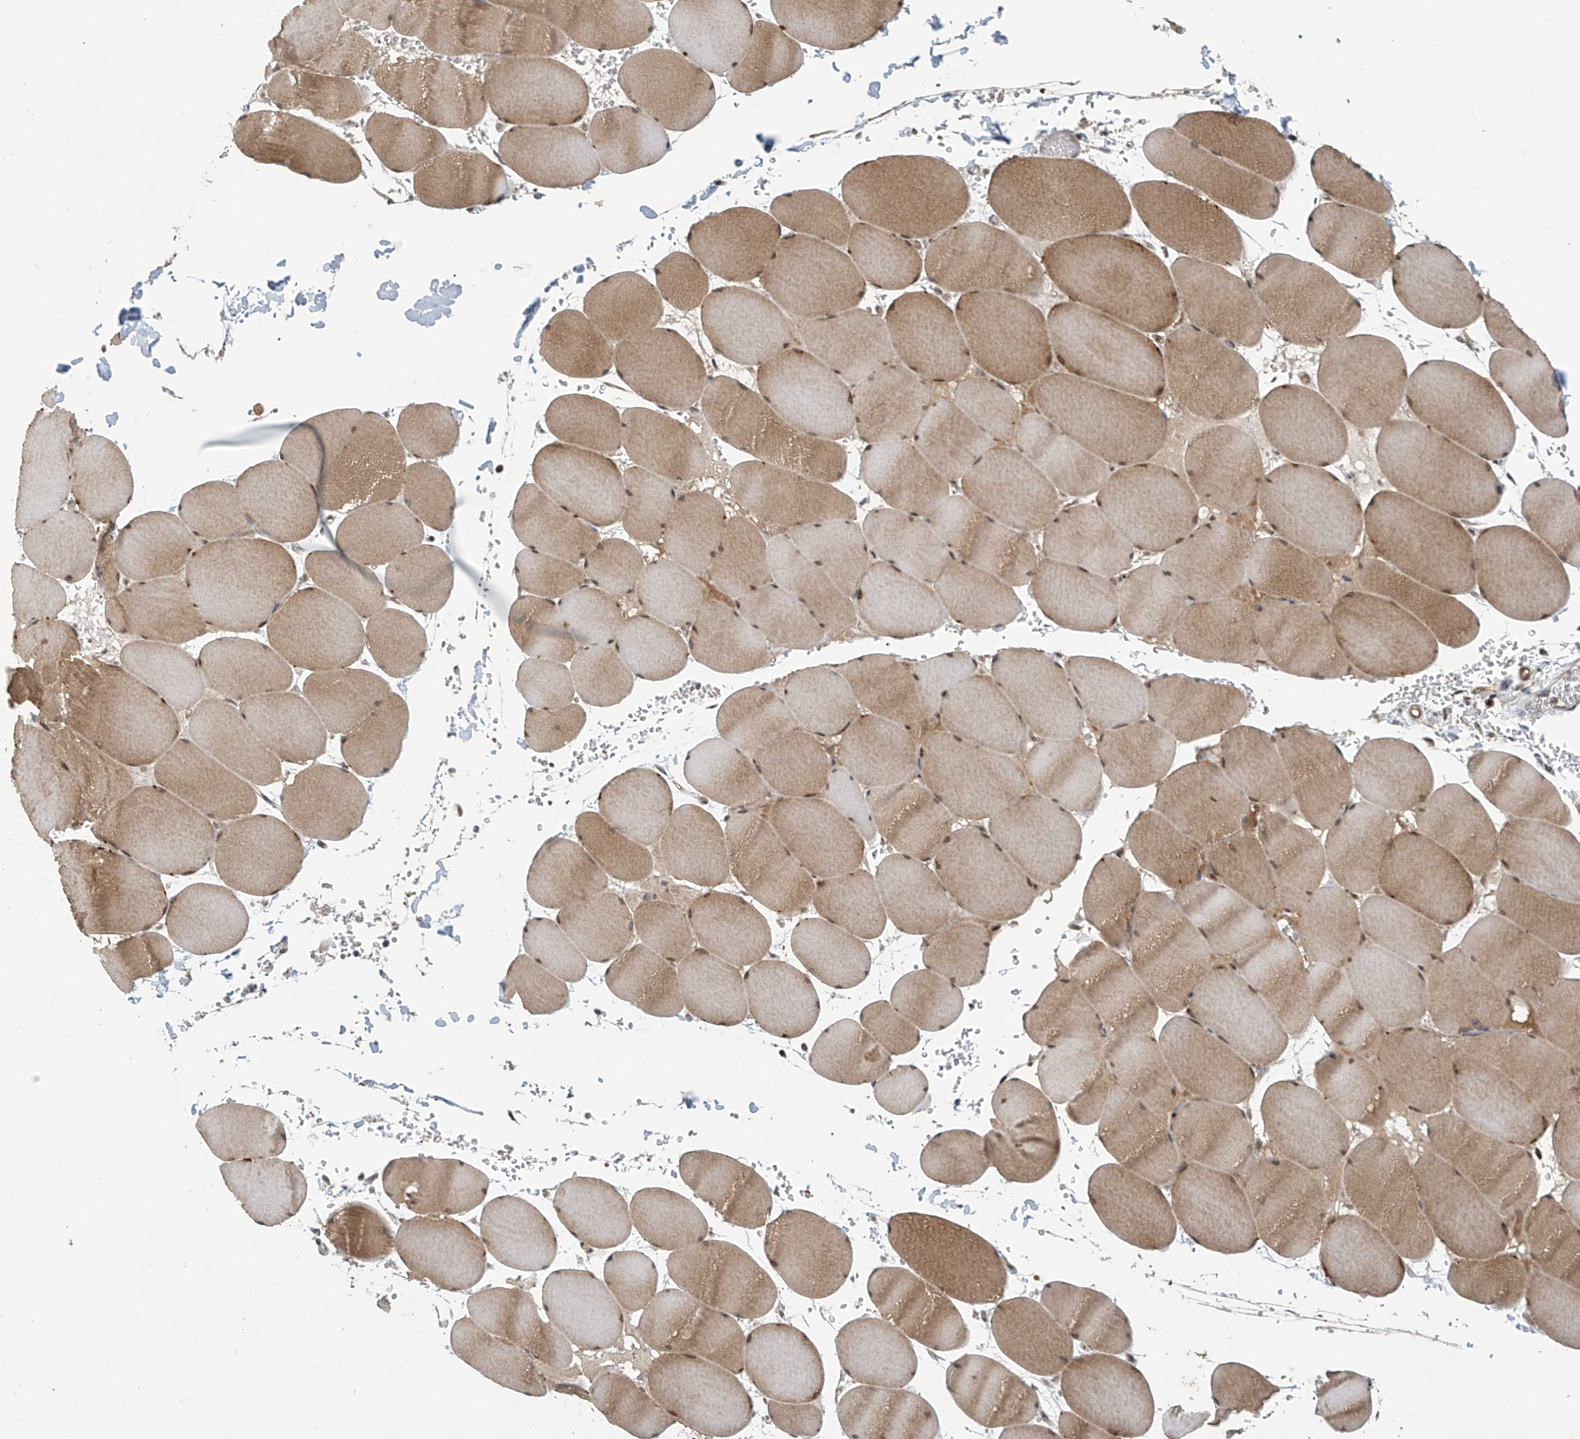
{"staining": {"intensity": "moderate", "quantity": ">75%", "location": "cytoplasmic/membranous,nuclear"}, "tissue": "skeletal muscle", "cell_type": "Myocytes", "image_type": "normal", "snomed": [{"axis": "morphology", "description": "Normal tissue, NOS"}, {"axis": "topography", "description": "Skeletal muscle"}, {"axis": "topography", "description": "Head-Neck"}], "caption": "Immunohistochemical staining of benign skeletal muscle exhibits moderate cytoplasmic/membranous,nuclear protein positivity in approximately >75% of myocytes. Nuclei are stained in blue.", "gene": "ABHD13", "patient": {"sex": "male", "age": 66}}